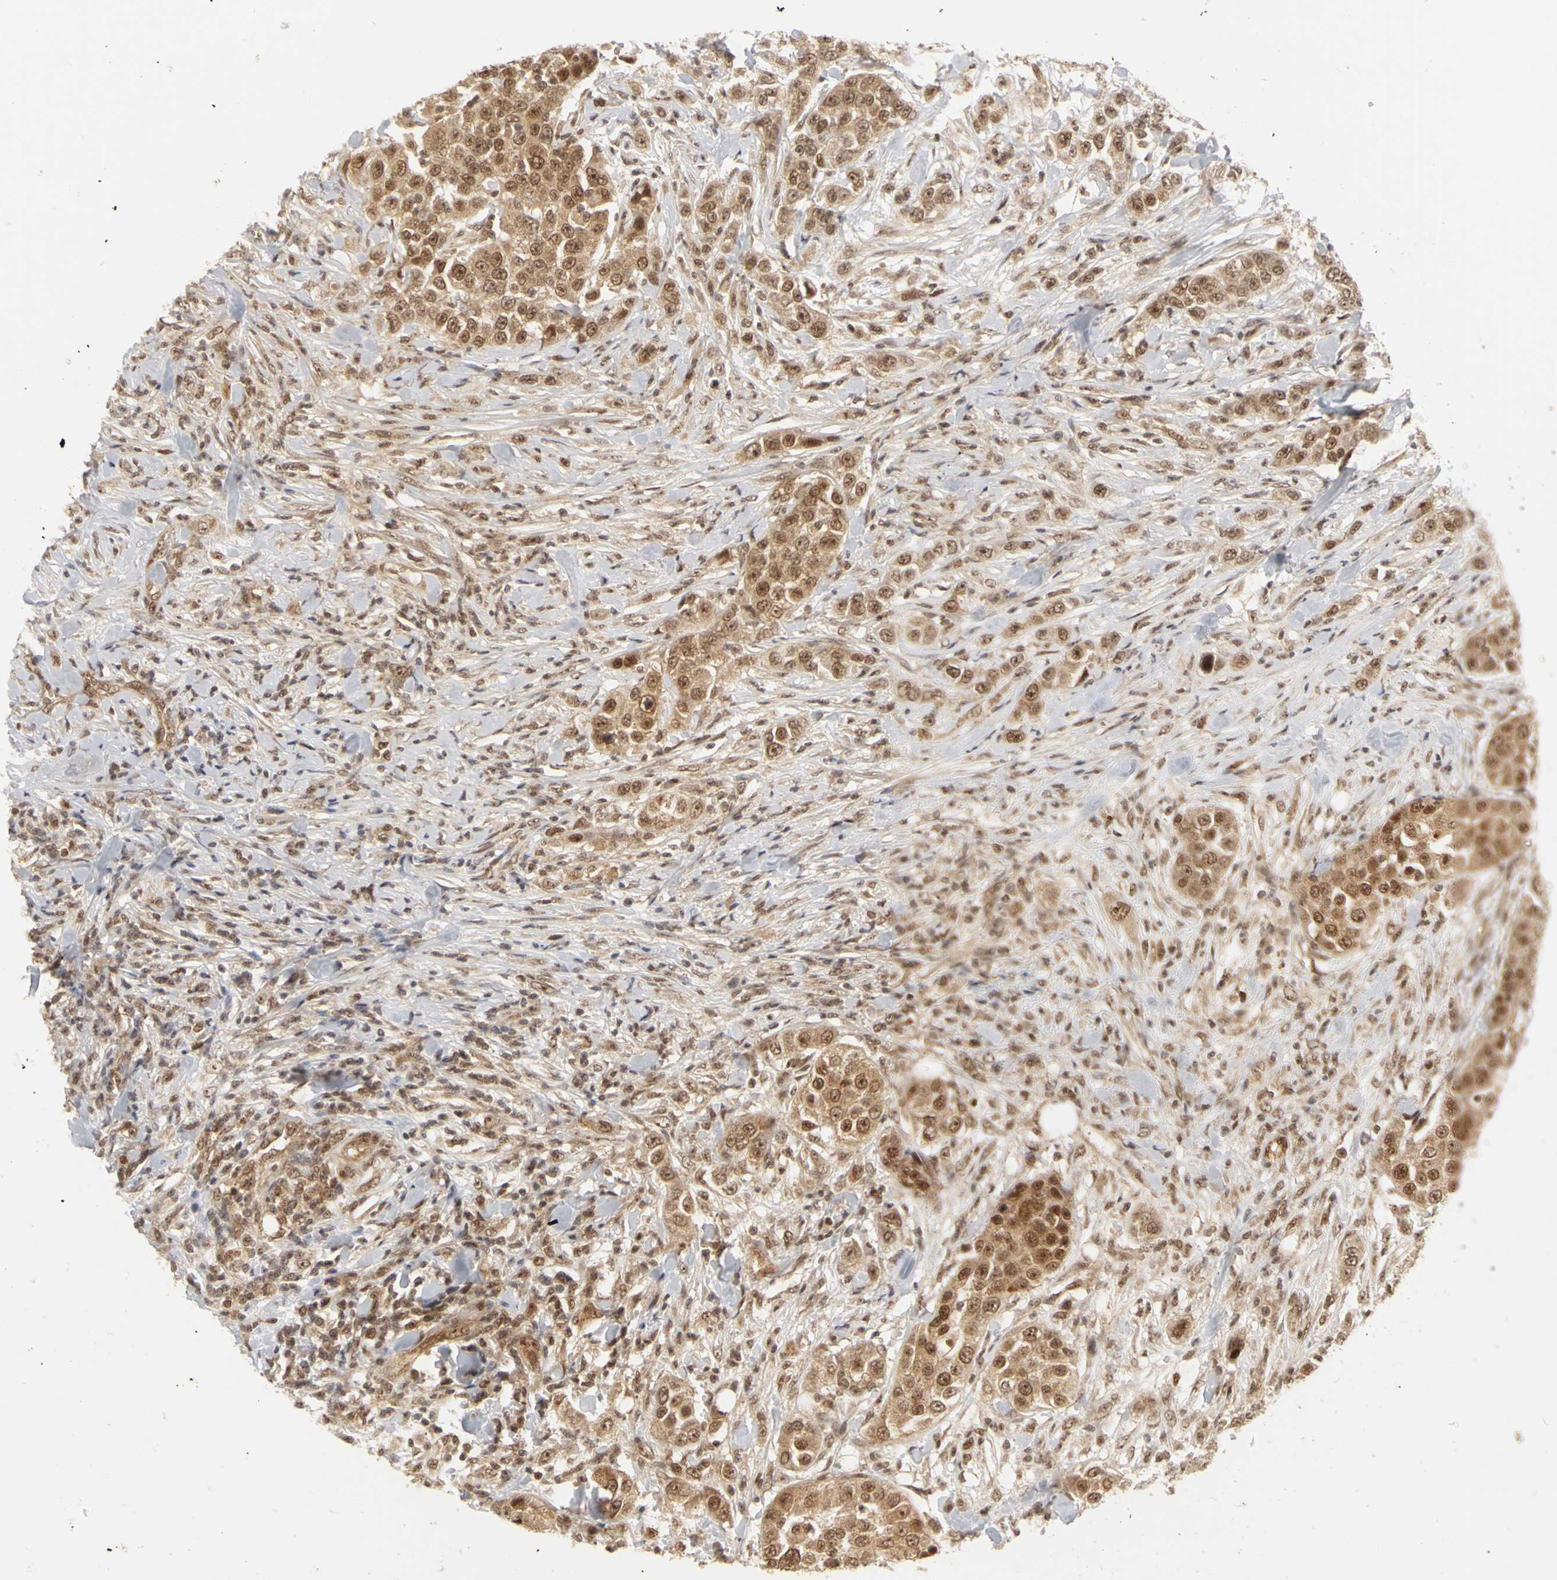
{"staining": {"intensity": "moderate", "quantity": ">75%", "location": "cytoplasmic/membranous,nuclear"}, "tissue": "urothelial cancer", "cell_type": "Tumor cells", "image_type": "cancer", "snomed": [{"axis": "morphology", "description": "Urothelial carcinoma, High grade"}, {"axis": "topography", "description": "Urinary bladder"}], "caption": "The photomicrograph displays immunohistochemical staining of urothelial cancer. There is moderate cytoplasmic/membranous and nuclear positivity is appreciated in approximately >75% of tumor cells. (brown staining indicates protein expression, while blue staining denotes nuclei).", "gene": "CSNK2B", "patient": {"sex": "female", "age": 80}}